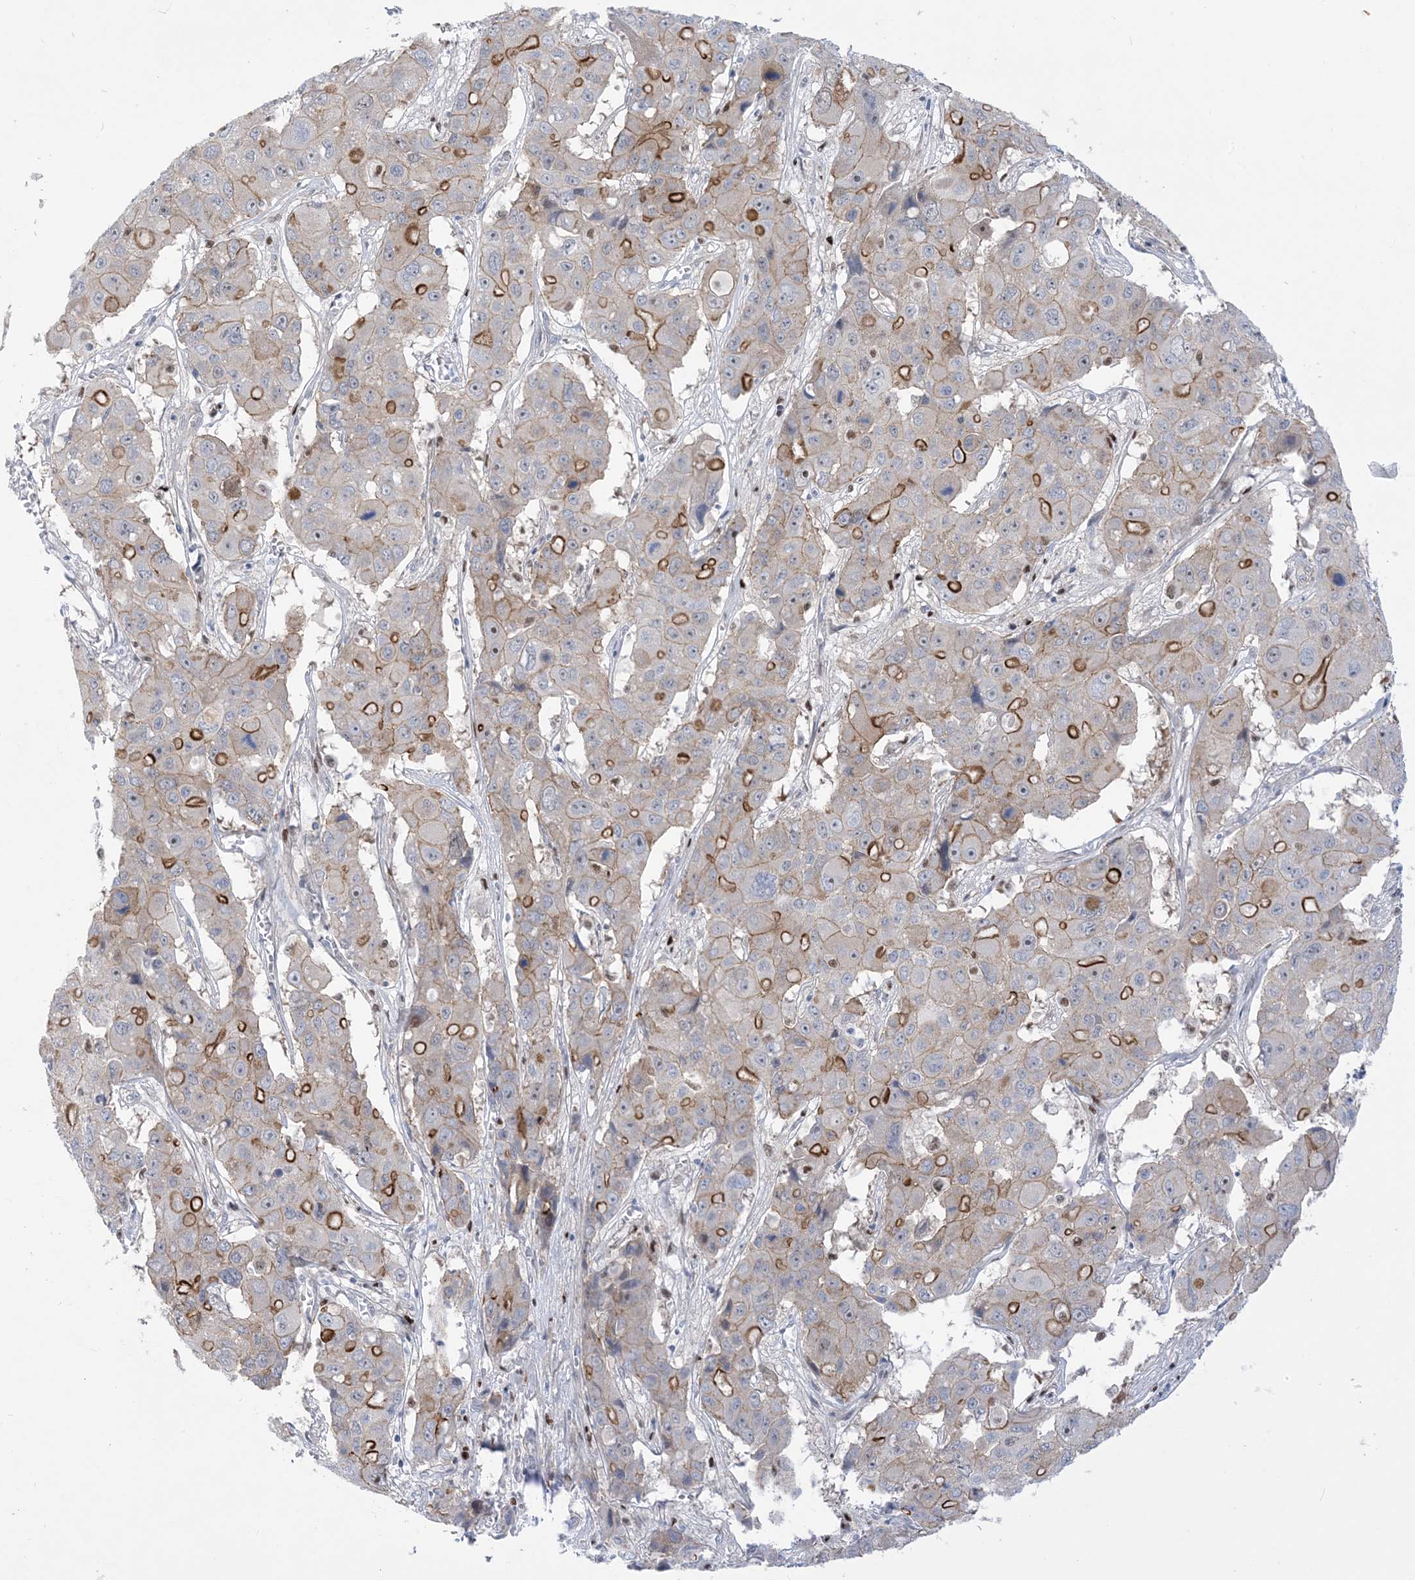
{"staining": {"intensity": "strong", "quantity": "<25%", "location": "cytoplasmic/membranous"}, "tissue": "liver cancer", "cell_type": "Tumor cells", "image_type": "cancer", "snomed": [{"axis": "morphology", "description": "Cholangiocarcinoma"}, {"axis": "topography", "description": "Liver"}], "caption": "High-magnification brightfield microscopy of liver cancer (cholangiocarcinoma) stained with DAB (brown) and counterstained with hematoxylin (blue). tumor cells exhibit strong cytoplasmic/membranous staining is present in about<25% of cells.", "gene": "MARS2", "patient": {"sex": "male", "age": 67}}